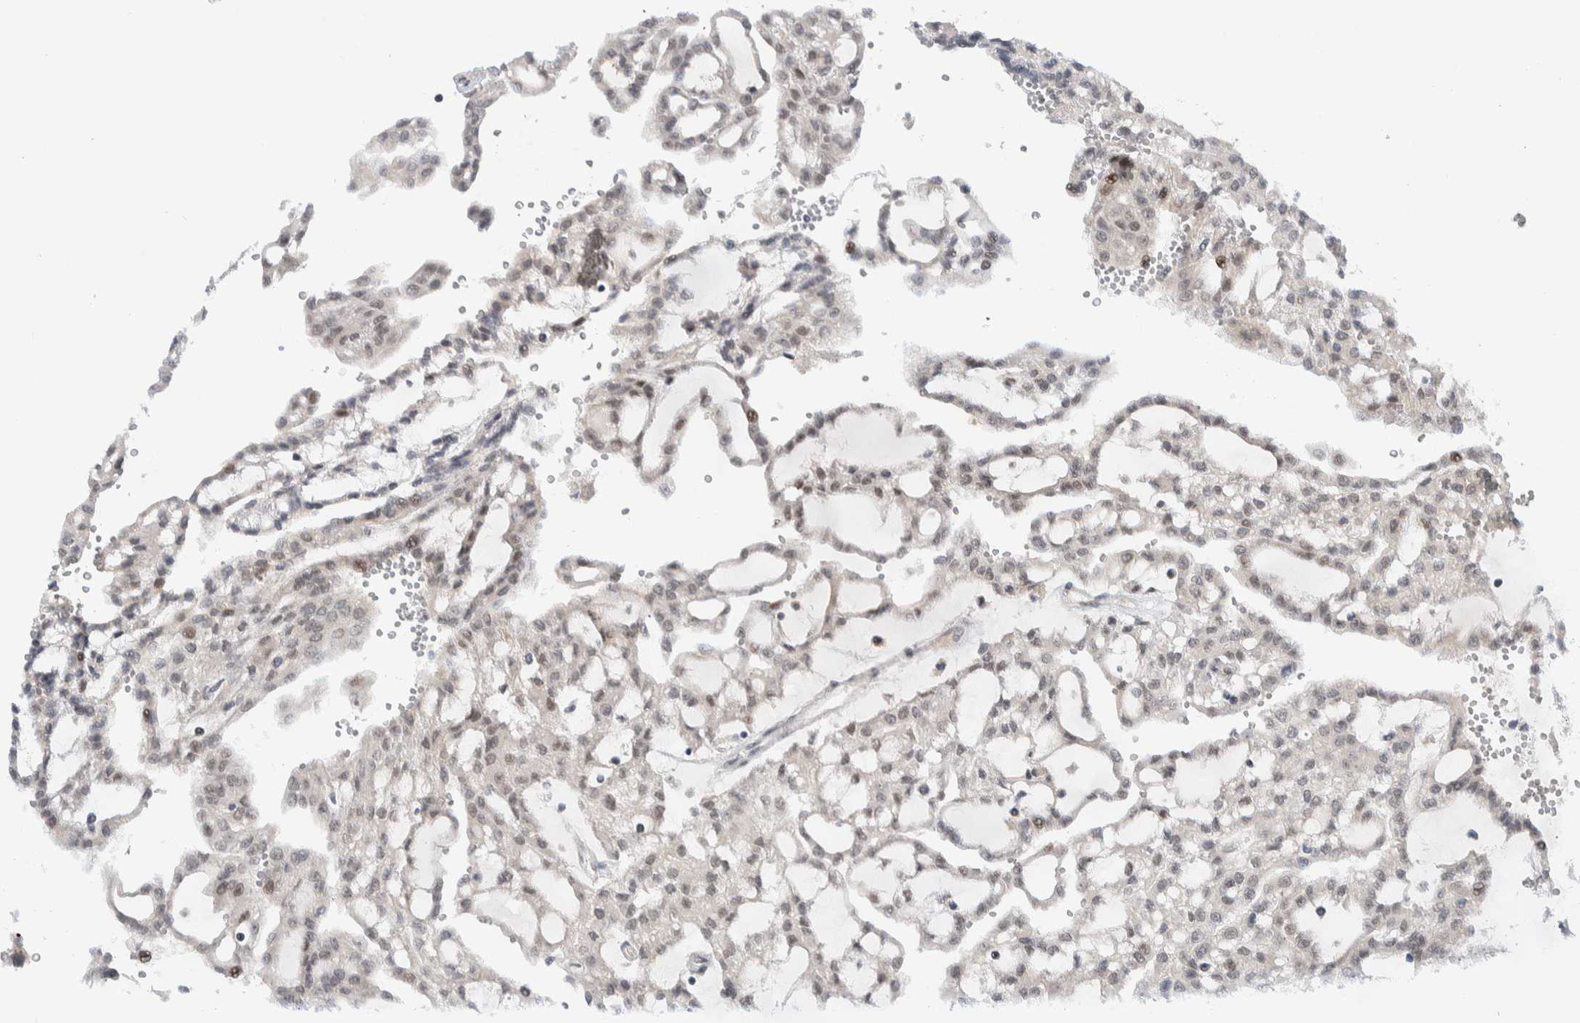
{"staining": {"intensity": "negative", "quantity": "none", "location": "none"}, "tissue": "renal cancer", "cell_type": "Tumor cells", "image_type": "cancer", "snomed": [{"axis": "morphology", "description": "Adenocarcinoma, NOS"}, {"axis": "topography", "description": "Kidney"}], "caption": "Immunohistochemistry image of human renal adenocarcinoma stained for a protein (brown), which demonstrates no expression in tumor cells.", "gene": "NCR3LG1", "patient": {"sex": "male", "age": 63}}